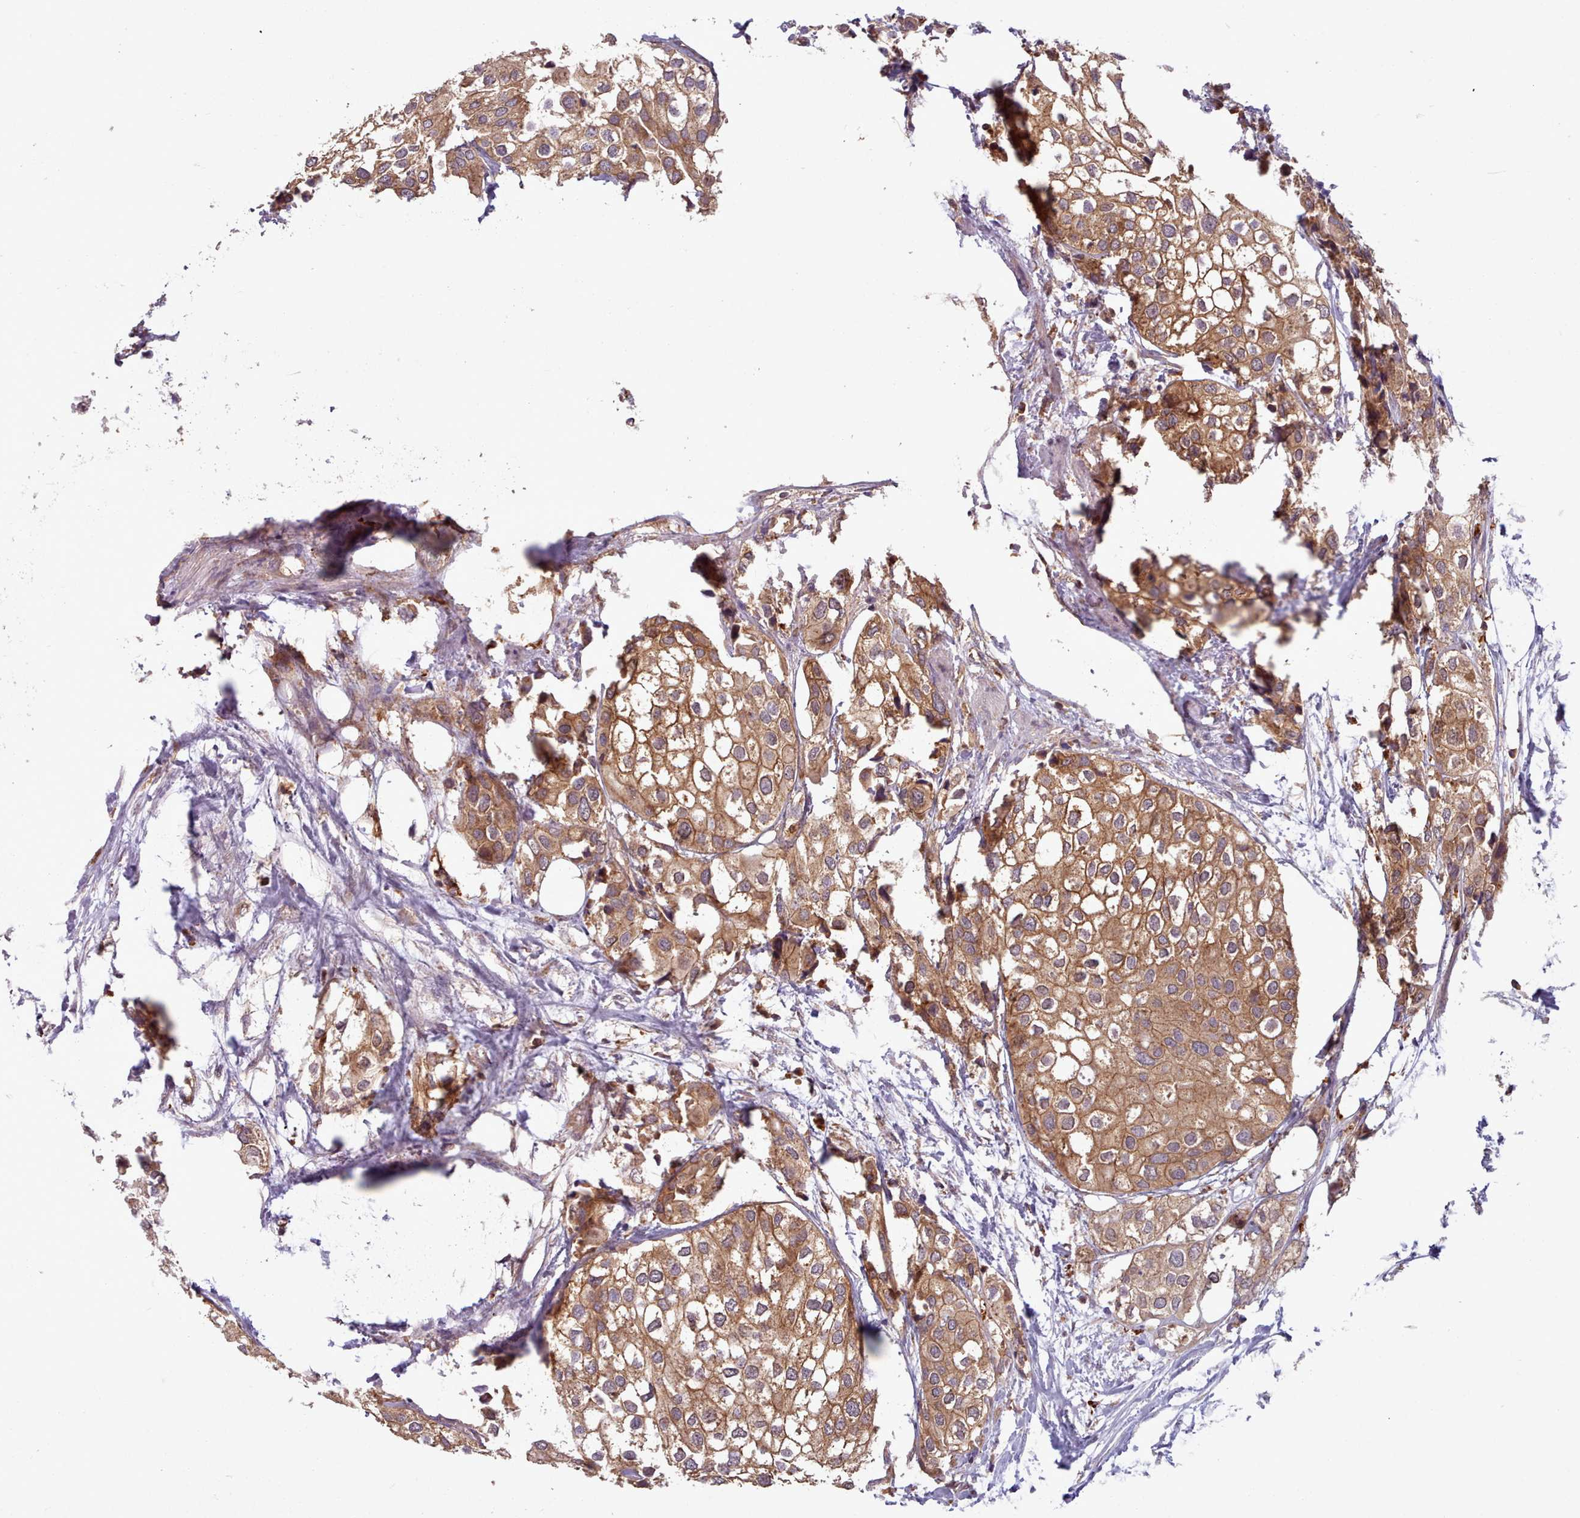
{"staining": {"intensity": "moderate", "quantity": ">75%", "location": "cytoplasmic/membranous"}, "tissue": "urothelial cancer", "cell_type": "Tumor cells", "image_type": "cancer", "snomed": [{"axis": "morphology", "description": "Urothelial carcinoma, High grade"}, {"axis": "topography", "description": "Urinary bladder"}], "caption": "Immunohistochemical staining of urothelial cancer exhibits medium levels of moderate cytoplasmic/membranous protein positivity in about >75% of tumor cells.", "gene": "CRYBG1", "patient": {"sex": "male", "age": 64}}